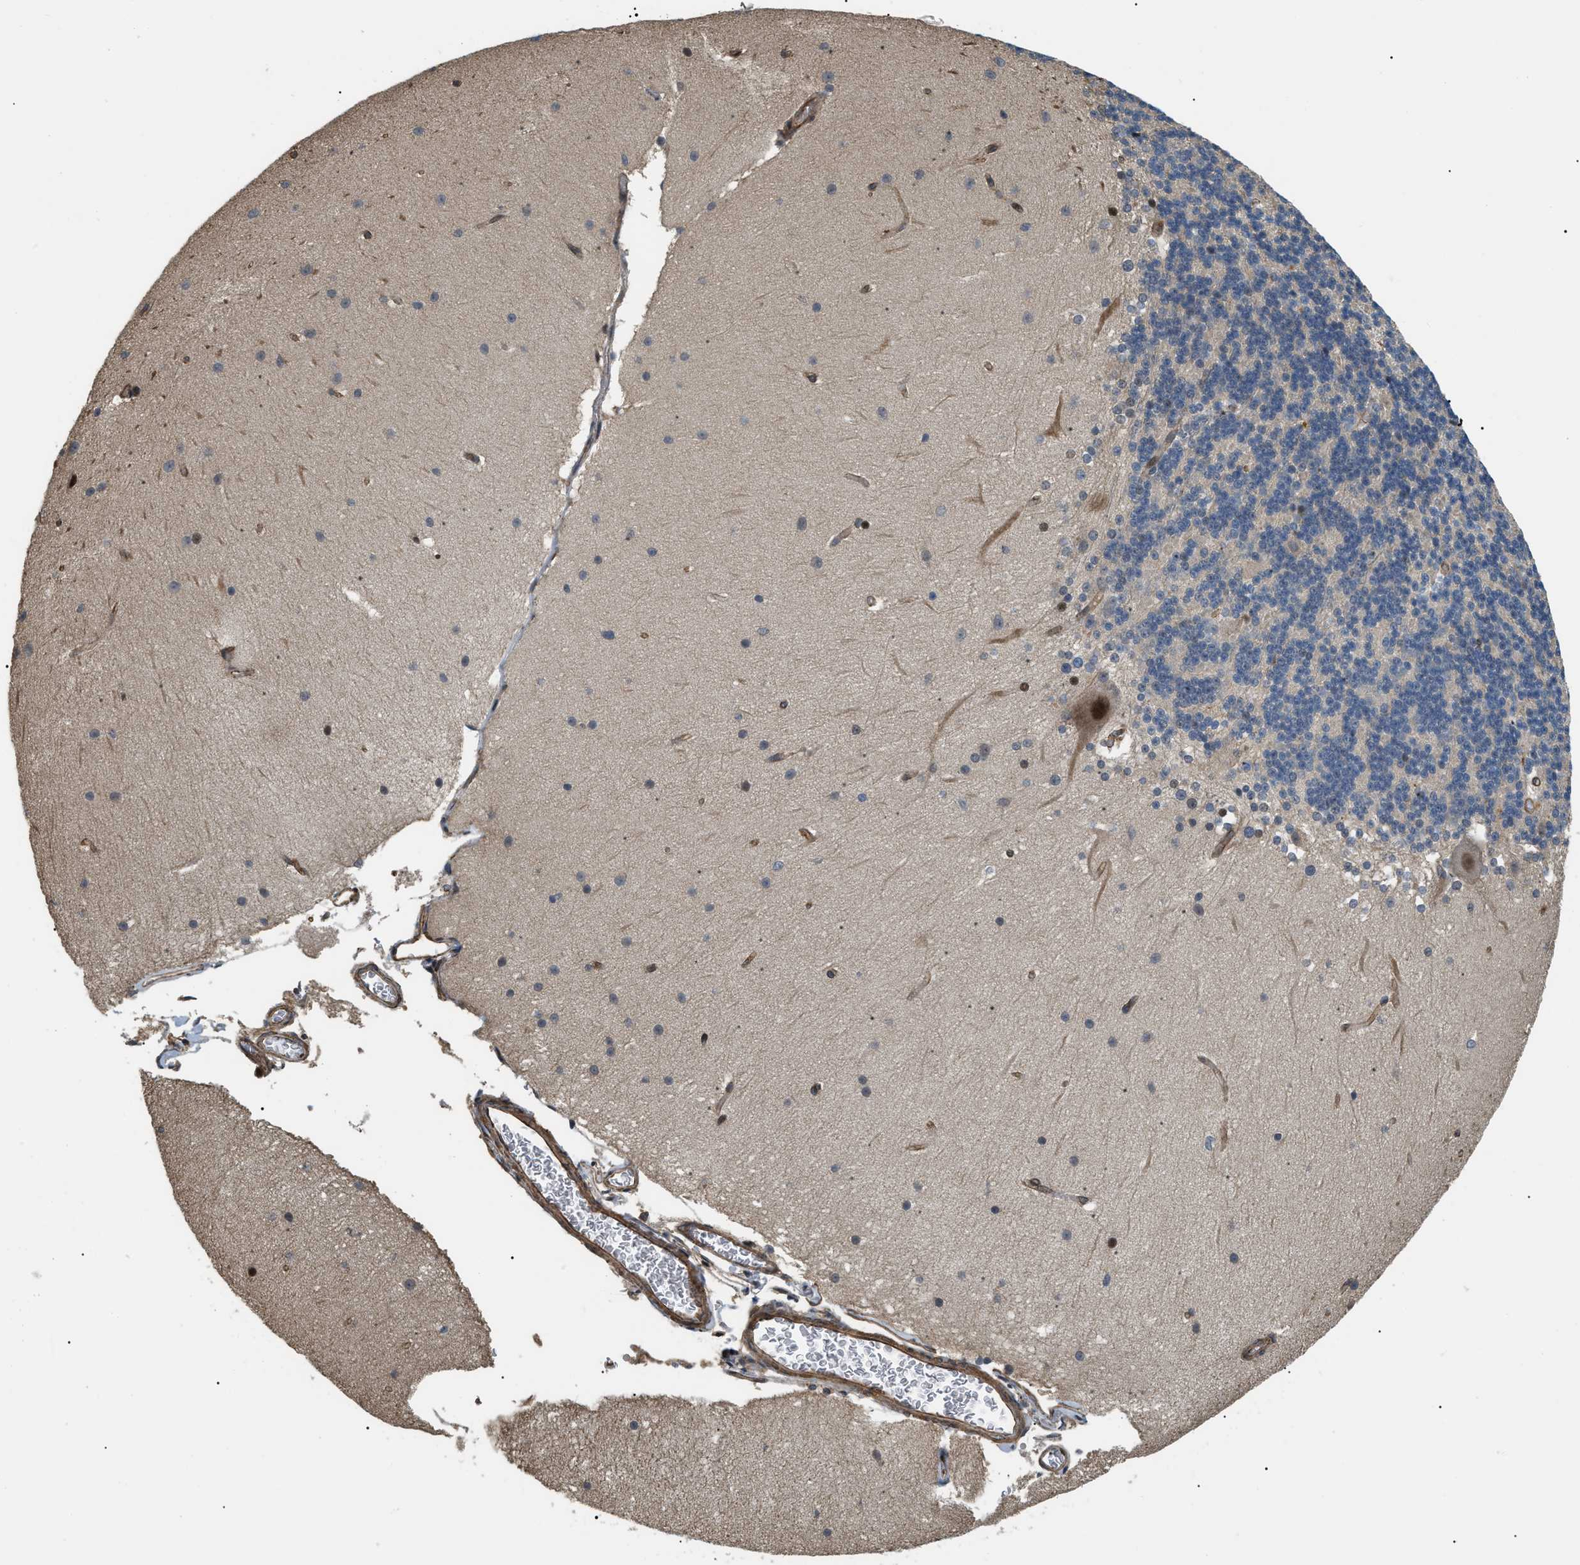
{"staining": {"intensity": "negative", "quantity": "none", "location": "none"}, "tissue": "cerebellum", "cell_type": "Cells in granular layer", "image_type": "normal", "snomed": [{"axis": "morphology", "description": "Normal tissue, NOS"}, {"axis": "topography", "description": "Cerebellum"}], "caption": "IHC of benign cerebellum shows no expression in cells in granular layer. Brightfield microscopy of immunohistochemistry (IHC) stained with DAB (brown) and hematoxylin (blue), captured at high magnification.", "gene": "LTA4H", "patient": {"sex": "female", "age": 19}}